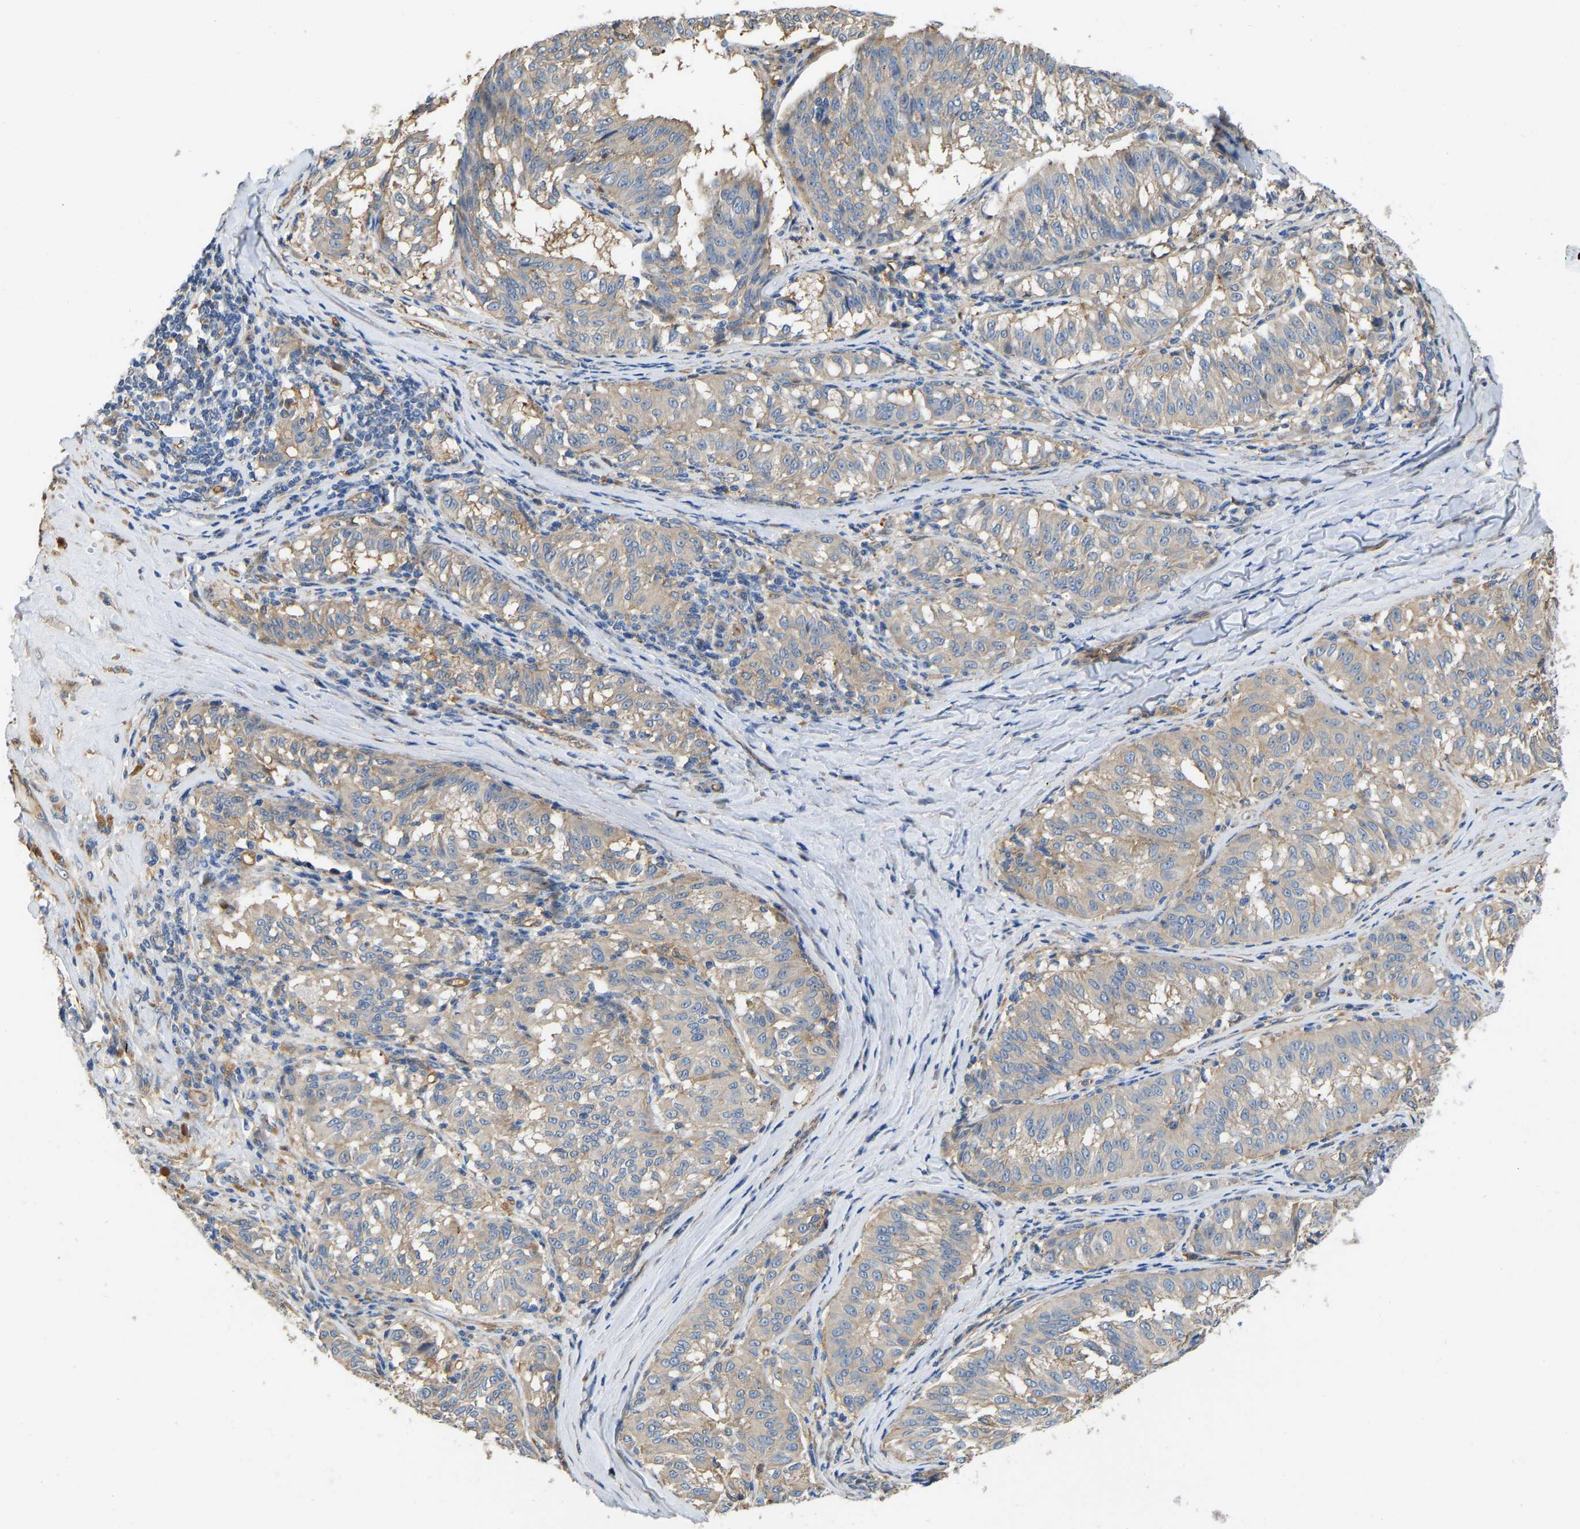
{"staining": {"intensity": "weak", "quantity": "<25%", "location": "cytoplasmic/membranous"}, "tissue": "melanoma", "cell_type": "Tumor cells", "image_type": "cancer", "snomed": [{"axis": "morphology", "description": "Malignant melanoma, NOS"}, {"axis": "topography", "description": "Skin"}], "caption": "This is a image of immunohistochemistry staining of malignant melanoma, which shows no positivity in tumor cells.", "gene": "ELMO2", "patient": {"sex": "female", "age": 72}}